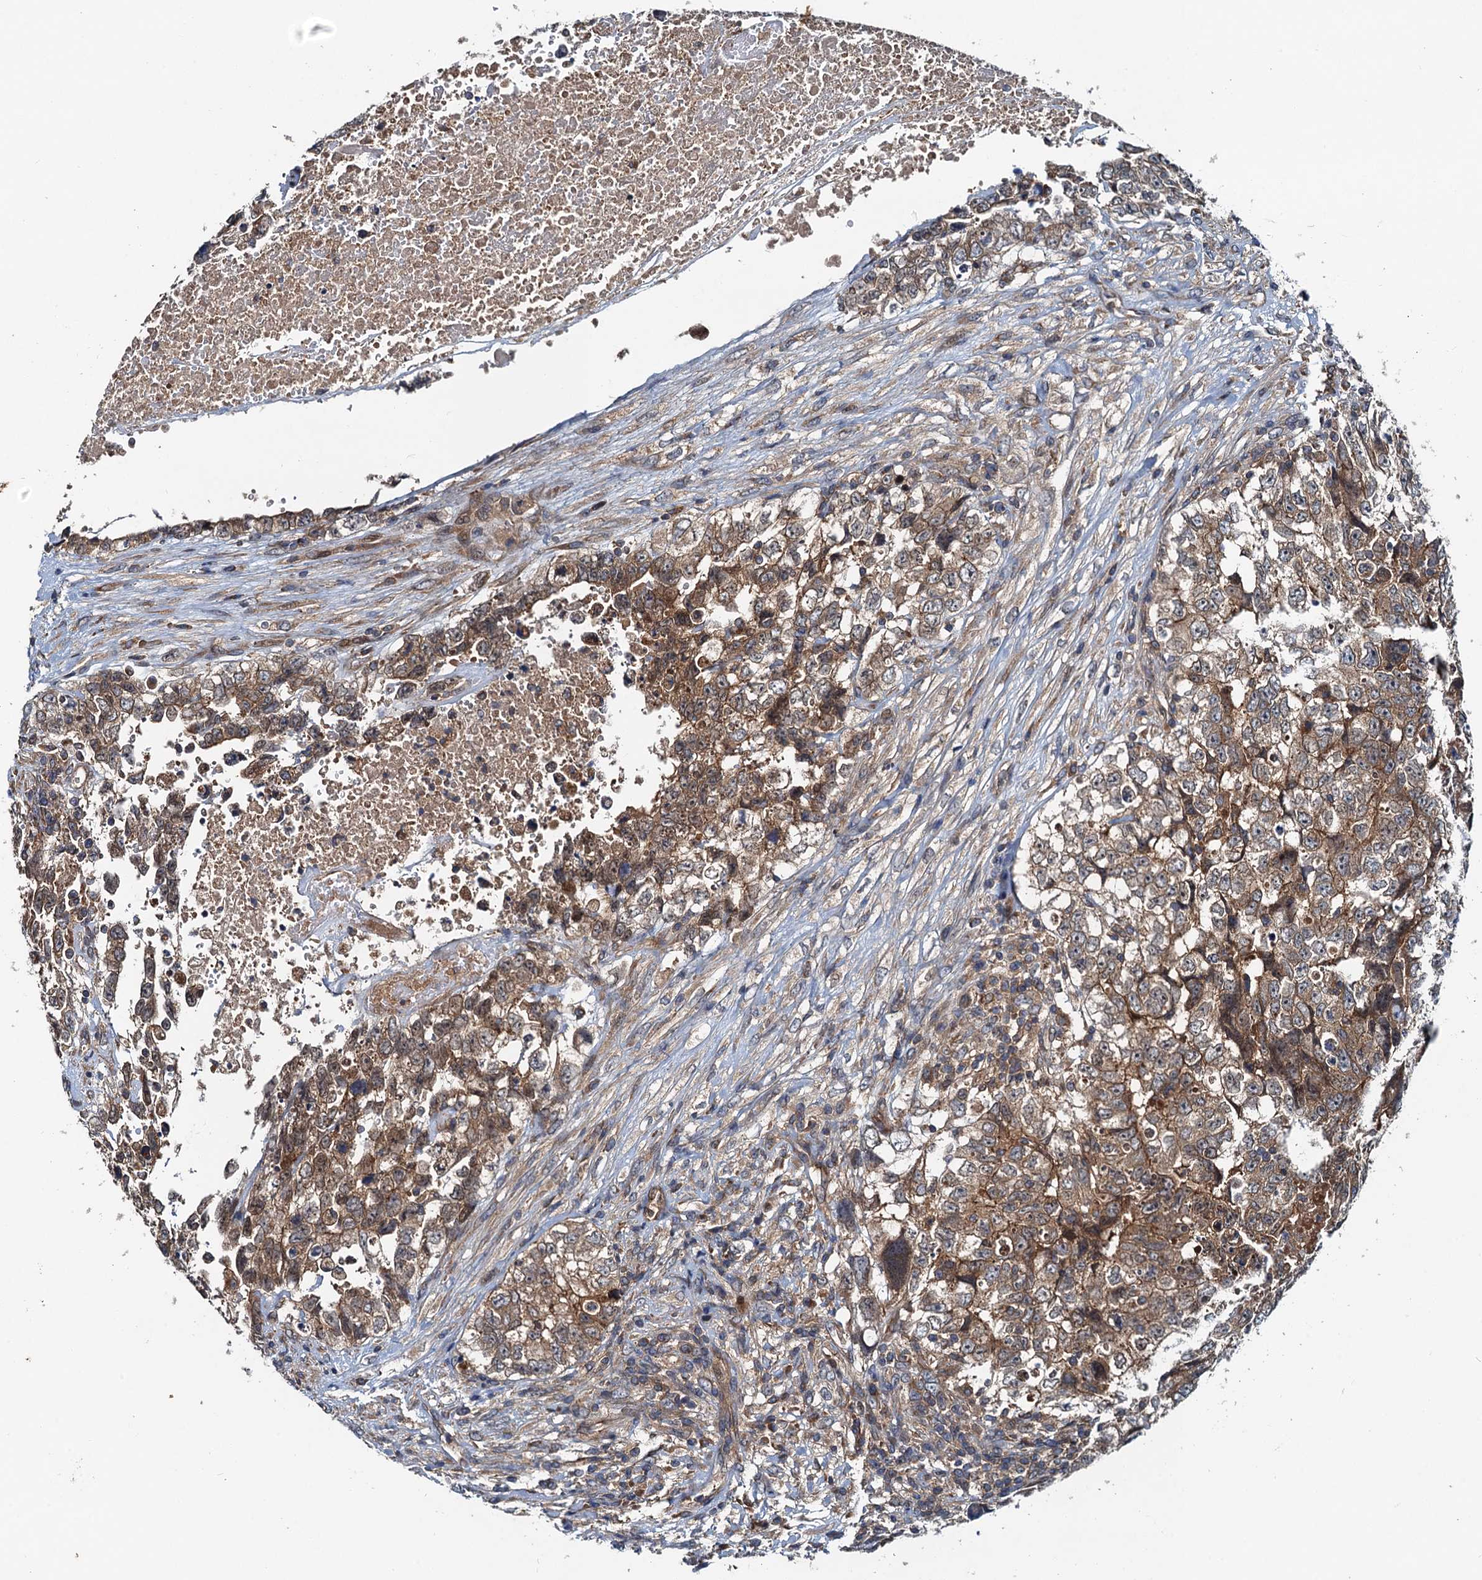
{"staining": {"intensity": "moderate", "quantity": ">75%", "location": "cytoplasmic/membranous"}, "tissue": "testis cancer", "cell_type": "Tumor cells", "image_type": "cancer", "snomed": [{"axis": "morphology", "description": "Carcinoma, Embryonal, NOS"}, {"axis": "topography", "description": "Testis"}], "caption": "Testis embryonal carcinoma stained with DAB (3,3'-diaminobenzidine) immunohistochemistry exhibits medium levels of moderate cytoplasmic/membranous expression in approximately >75% of tumor cells.", "gene": "EFL1", "patient": {"sex": "male", "age": 37}}